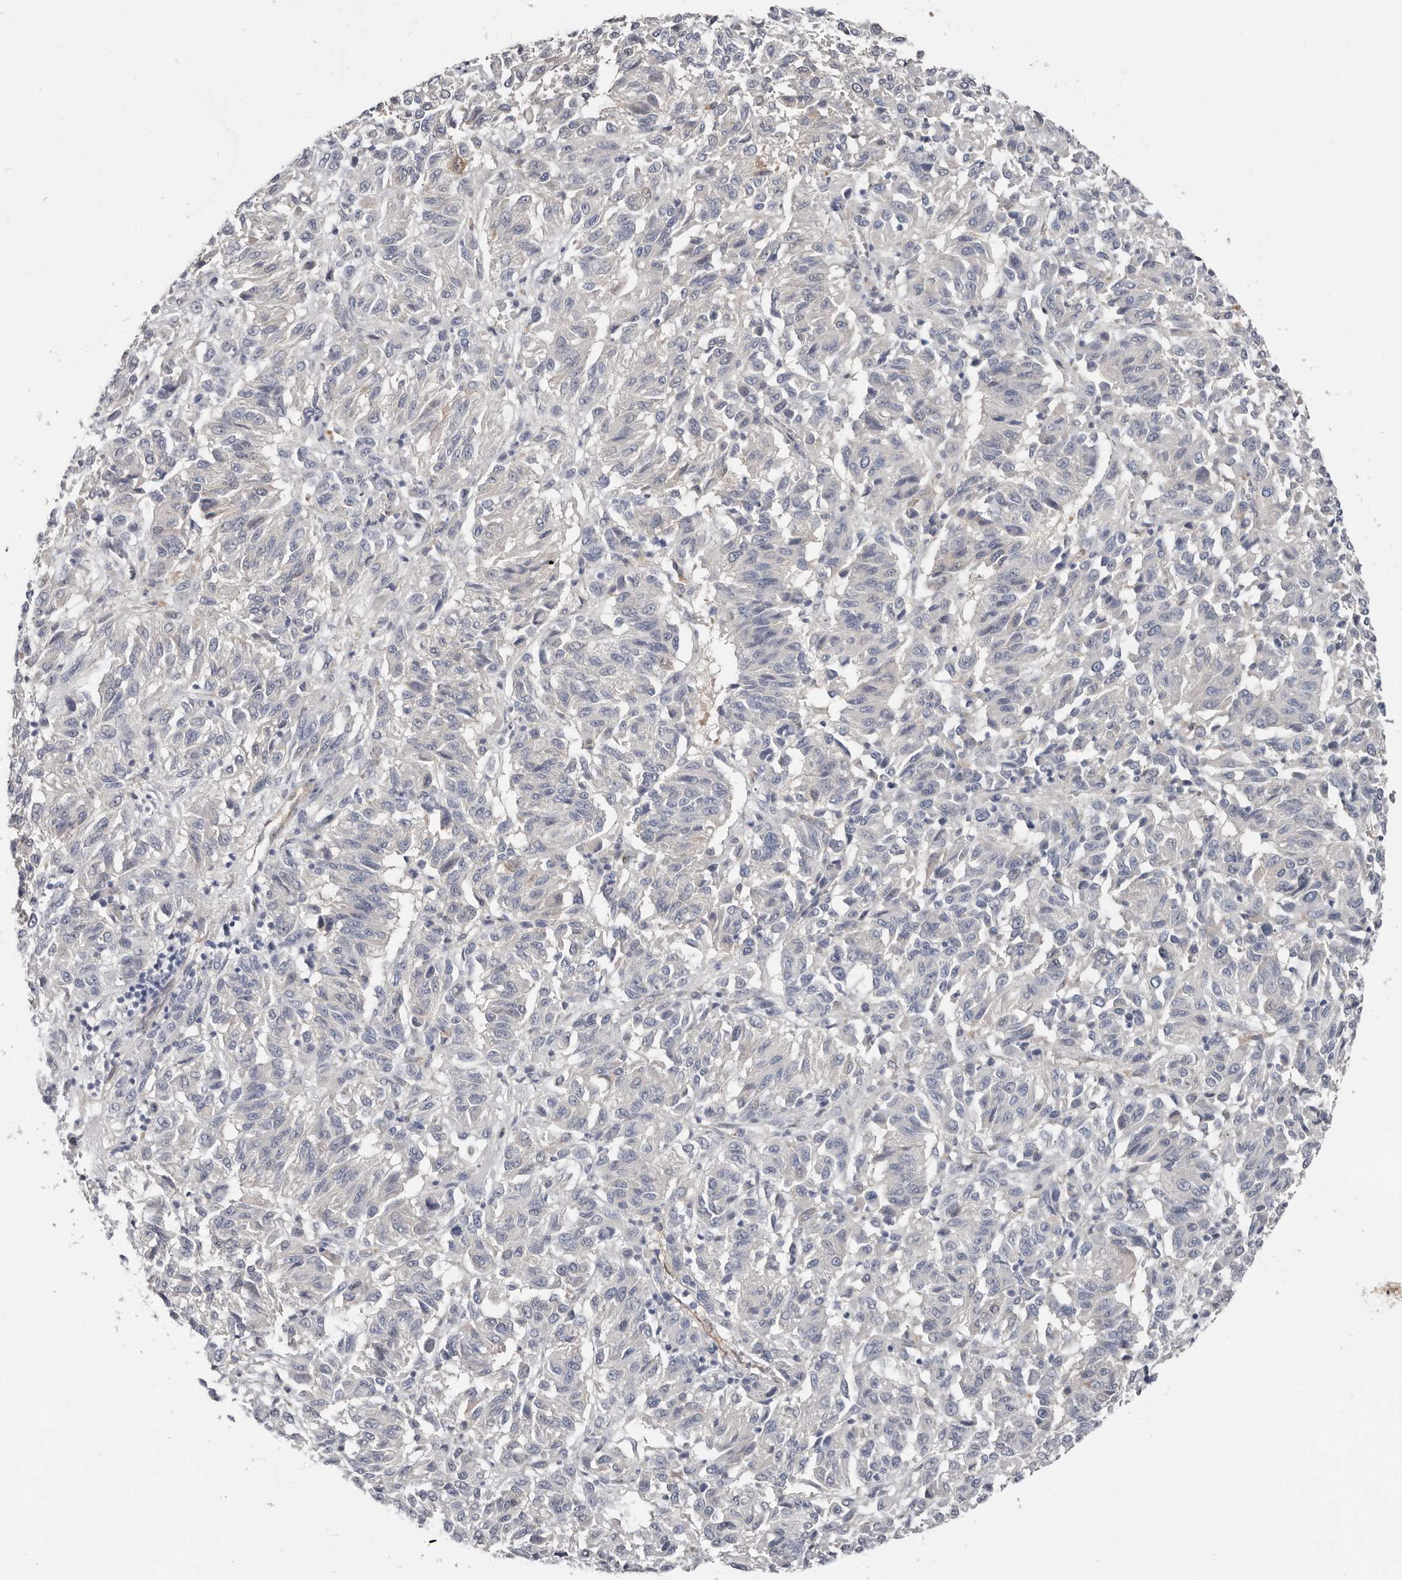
{"staining": {"intensity": "negative", "quantity": "none", "location": "none"}, "tissue": "melanoma", "cell_type": "Tumor cells", "image_type": "cancer", "snomed": [{"axis": "morphology", "description": "Malignant melanoma, Metastatic site"}, {"axis": "topography", "description": "Lung"}], "caption": "High power microscopy photomicrograph of an immunohistochemistry (IHC) image of melanoma, revealing no significant staining in tumor cells.", "gene": "ASRGL1", "patient": {"sex": "male", "age": 64}}